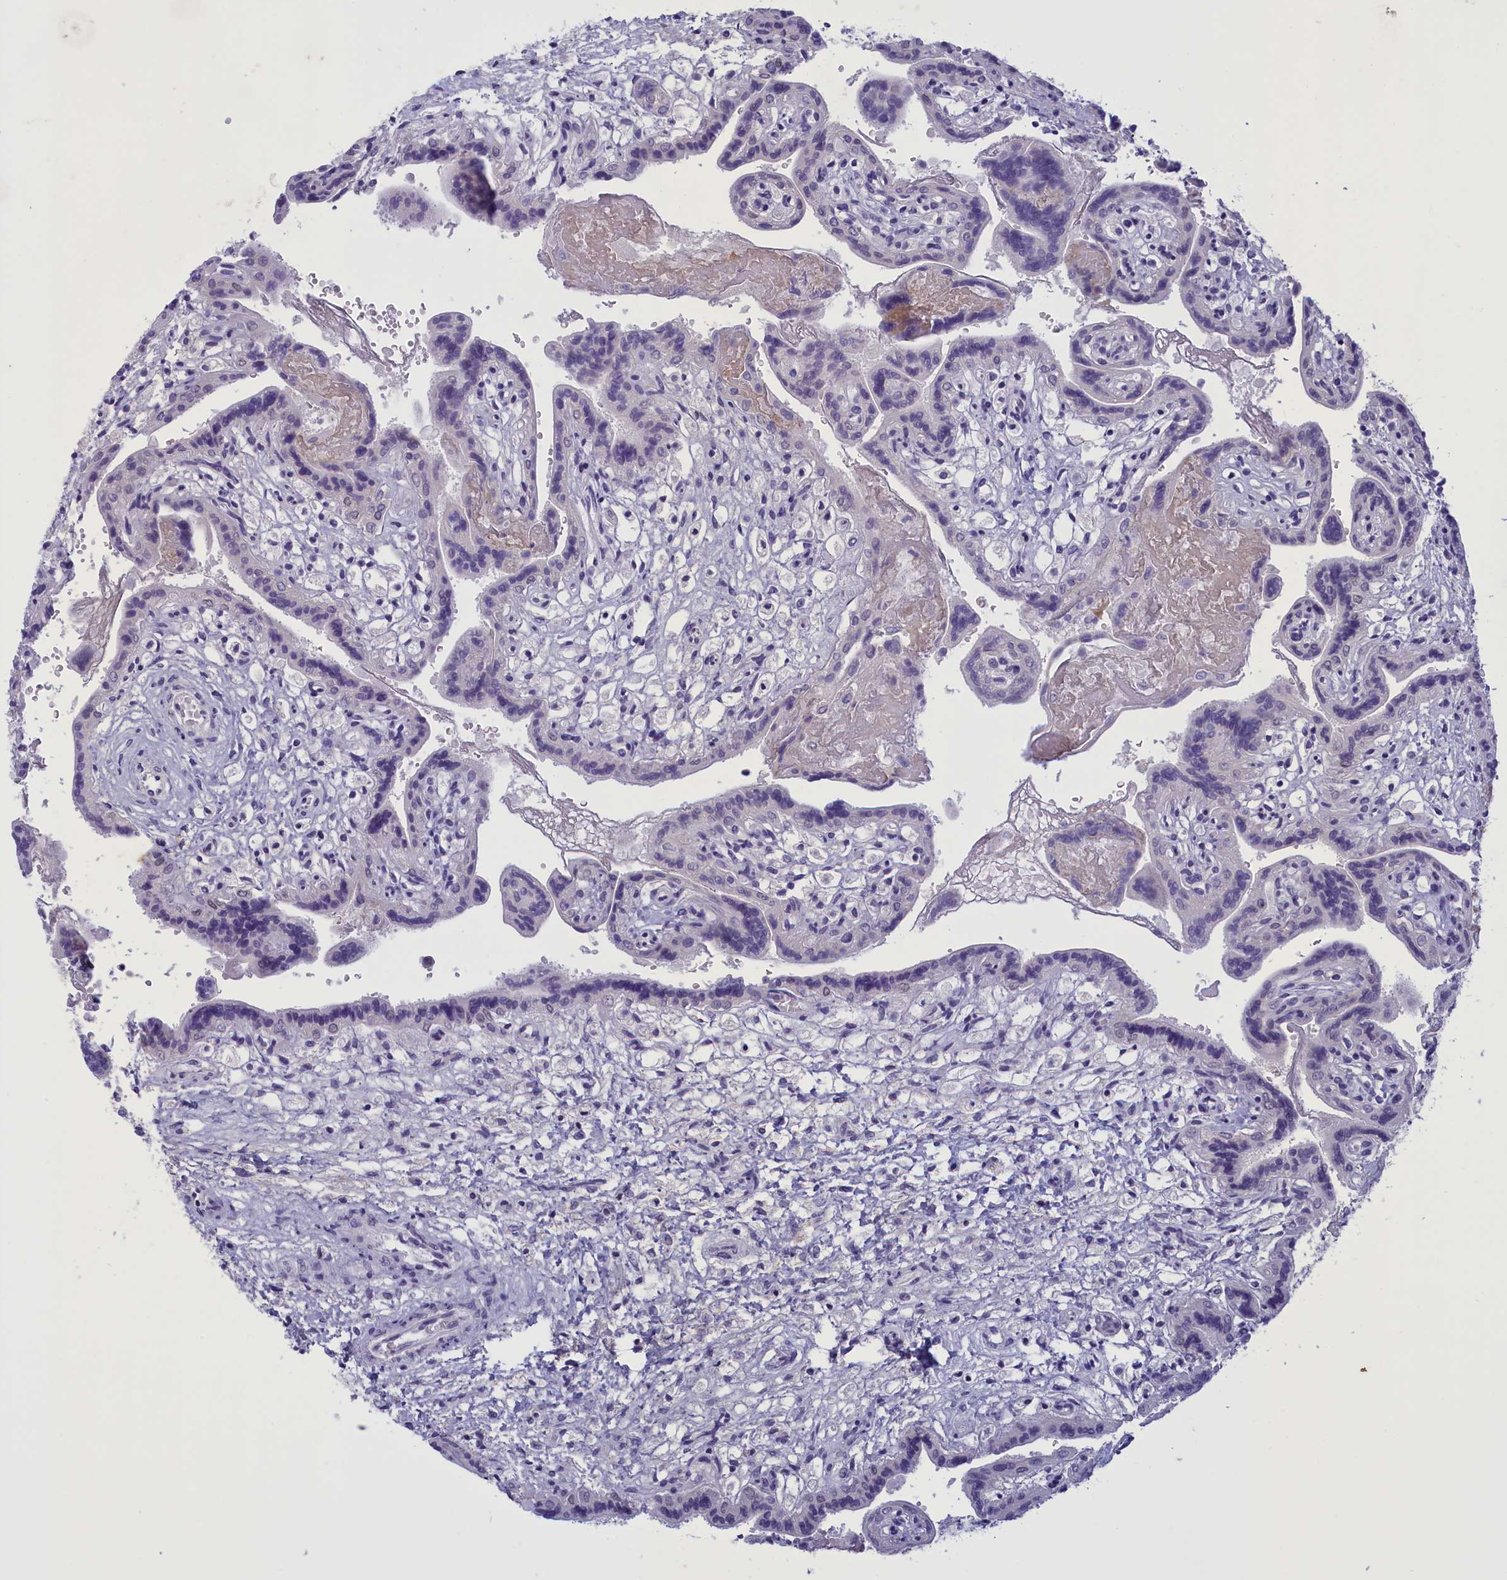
{"staining": {"intensity": "weak", "quantity": "<25%", "location": "nuclear"}, "tissue": "placenta", "cell_type": "Trophoblastic cells", "image_type": "normal", "snomed": [{"axis": "morphology", "description": "Normal tissue, NOS"}, {"axis": "topography", "description": "Placenta"}], "caption": "Placenta stained for a protein using immunohistochemistry (IHC) exhibits no expression trophoblastic cells.", "gene": "ELOA2", "patient": {"sex": "female", "age": 37}}